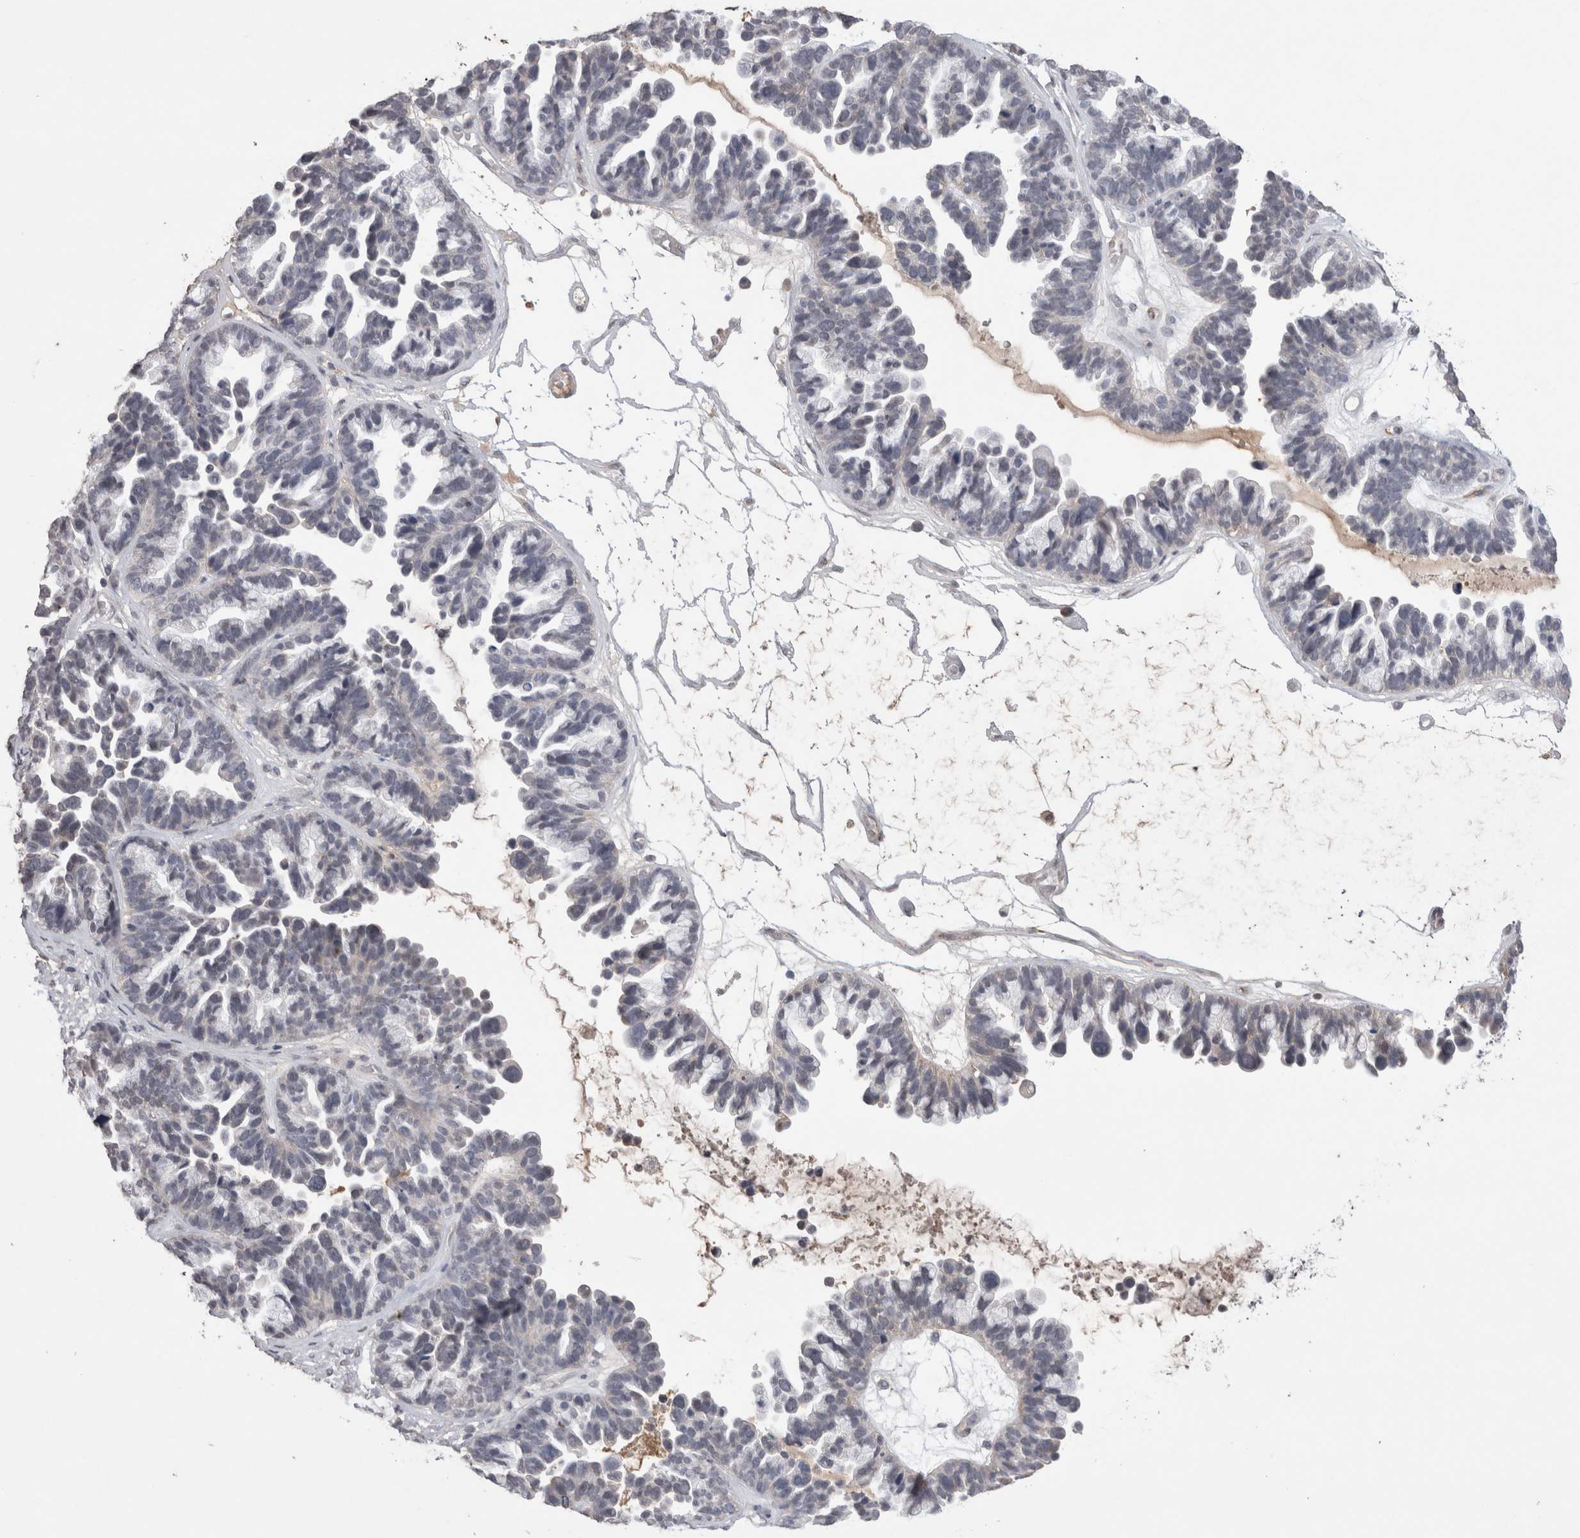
{"staining": {"intensity": "negative", "quantity": "none", "location": "none"}, "tissue": "ovarian cancer", "cell_type": "Tumor cells", "image_type": "cancer", "snomed": [{"axis": "morphology", "description": "Cystadenocarcinoma, serous, NOS"}, {"axis": "topography", "description": "Ovary"}], "caption": "The immunohistochemistry histopathology image has no significant positivity in tumor cells of ovarian serous cystadenocarcinoma tissue.", "gene": "CDH13", "patient": {"sex": "female", "age": 56}}